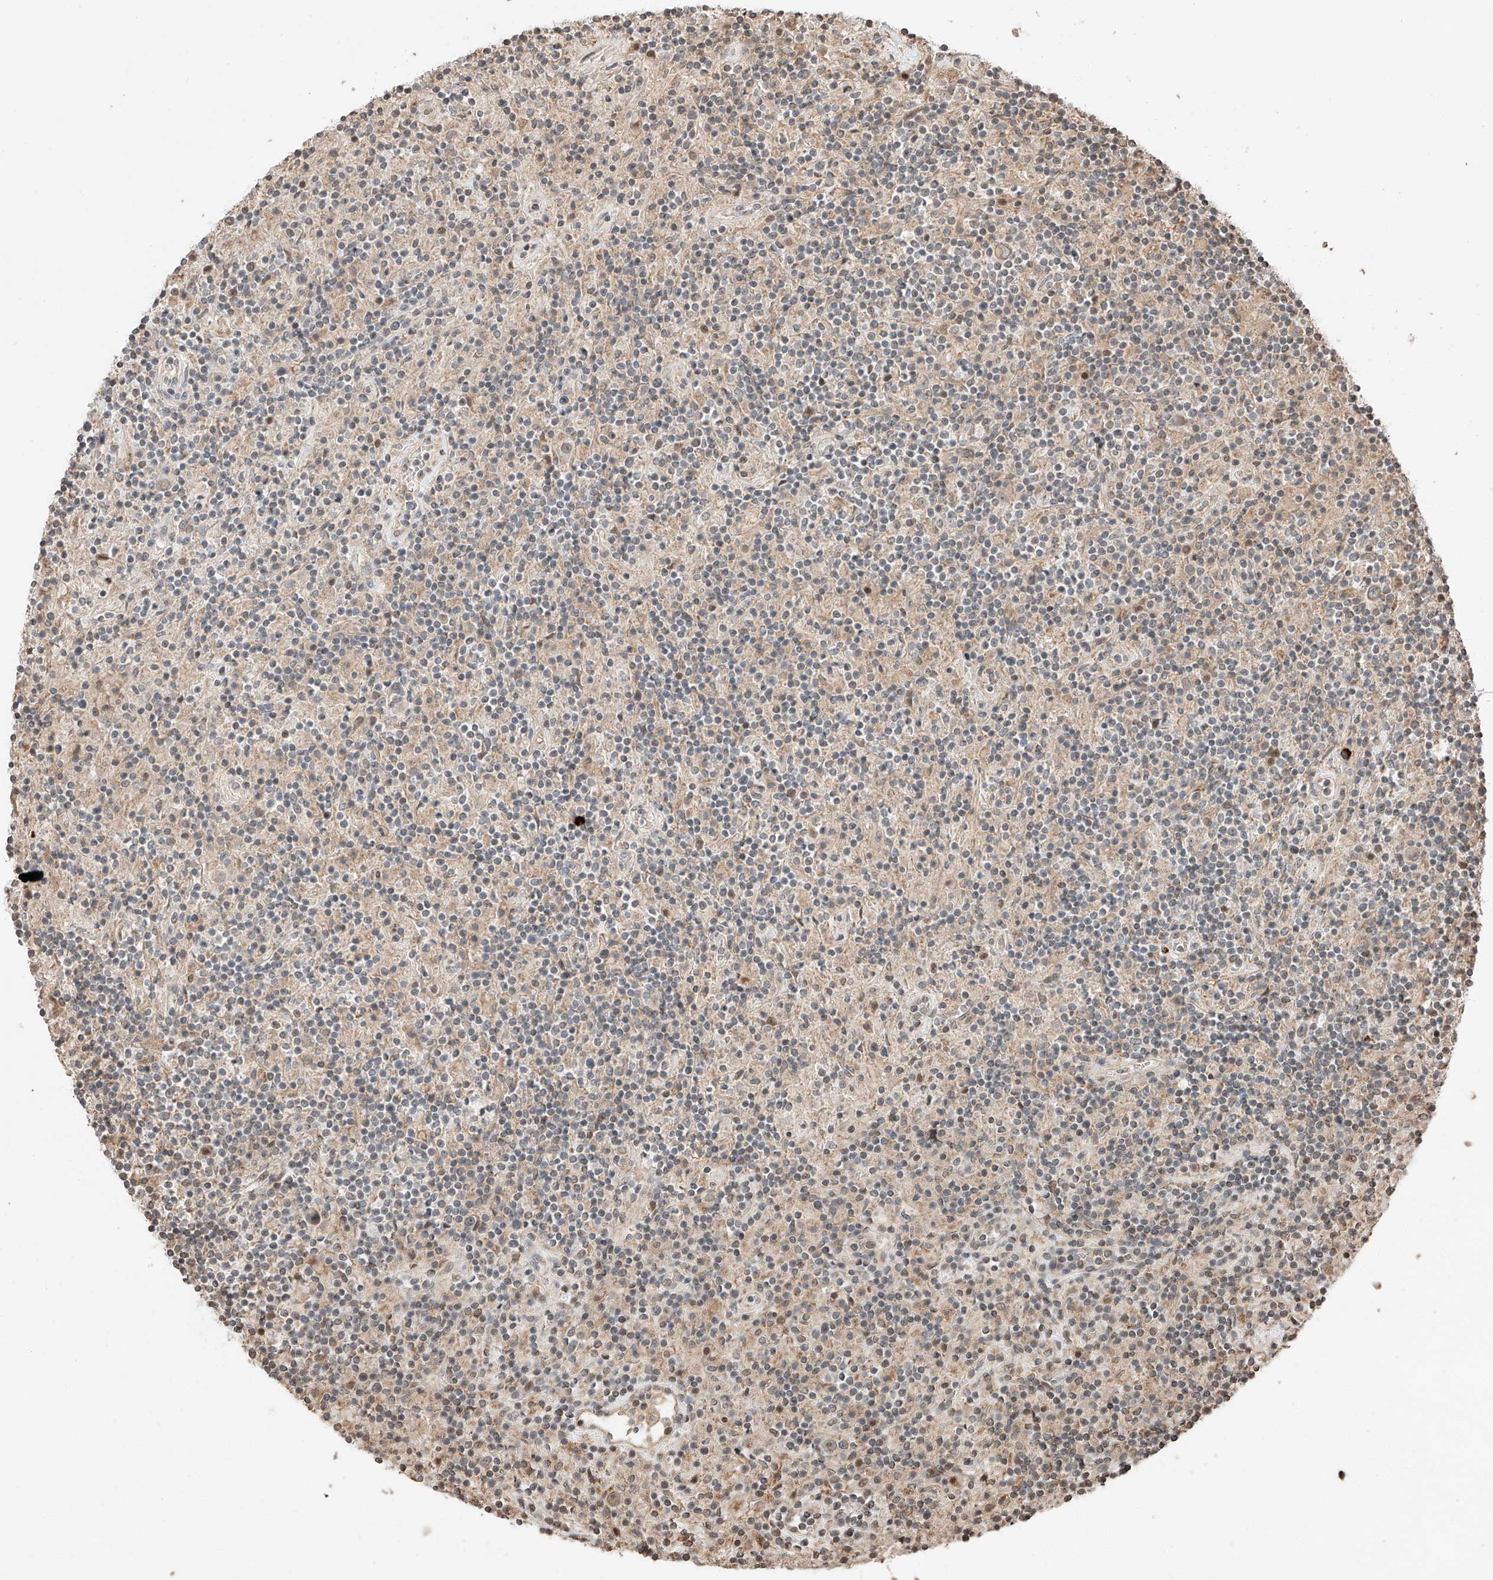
{"staining": {"intensity": "negative", "quantity": "none", "location": "none"}, "tissue": "lymphoma", "cell_type": "Tumor cells", "image_type": "cancer", "snomed": [{"axis": "morphology", "description": "Hodgkin's disease, NOS"}, {"axis": "topography", "description": "Lymph node"}], "caption": "Micrograph shows no protein staining in tumor cells of Hodgkin's disease tissue.", "gene": "ARHGAP33", "patient": {"sex": "male", "age": 70}}